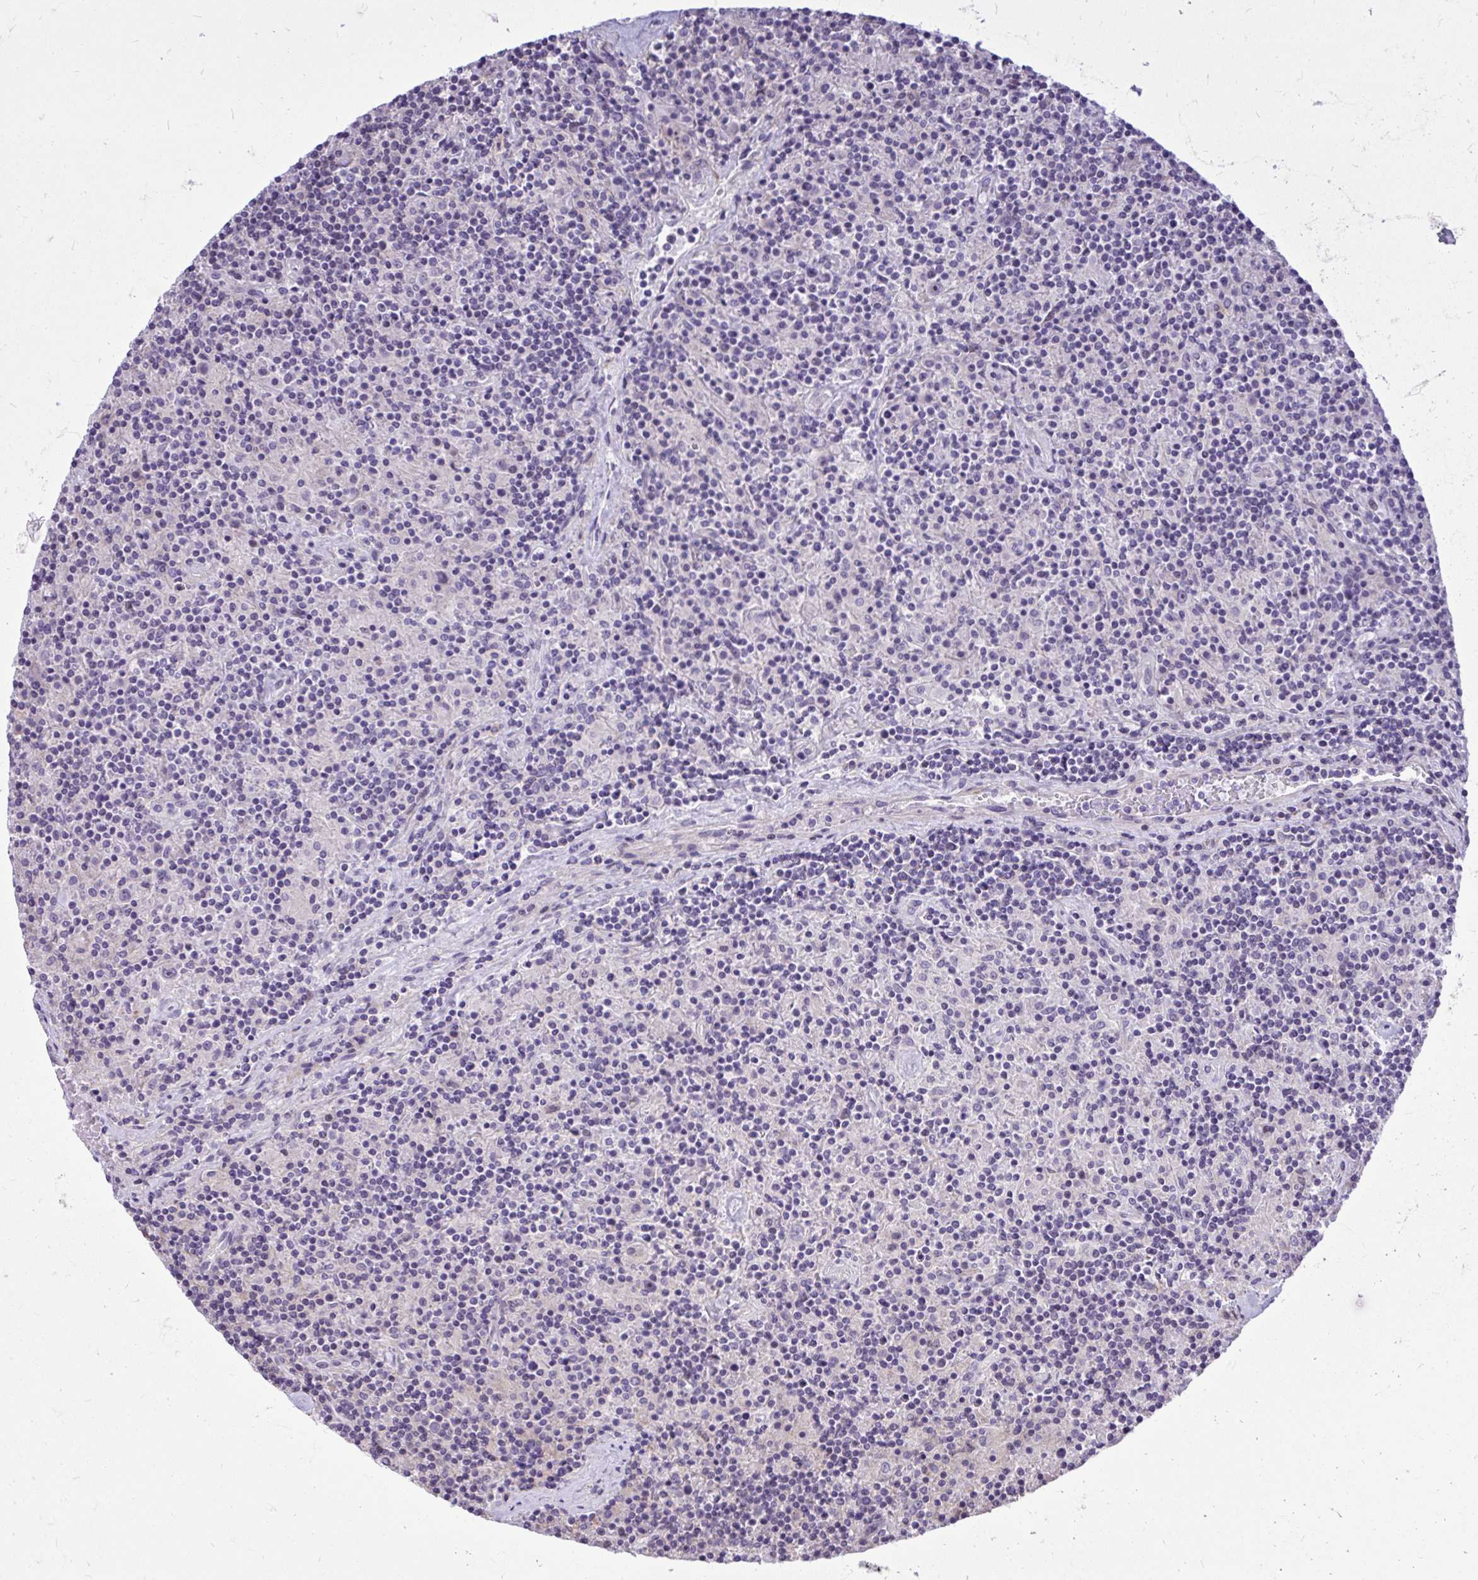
{"staining": {"intensity": "negative", "quantity": "none", "location": "none"}, "tissue": "lymphoma", "cell_type": "Tumor cells", "image_type": "cancer", "snomed": [{"axis": "morphology", "description": "Hodgkin's disease, NOS"}, {"axis": "topography", "description": "Lymph node"}], "caption": "Protein analysis of Hodgkin's disease displays no significant expression in tumor cells.", "gene": "GRK4", "patient": {"sex": "male", "age": 70}}